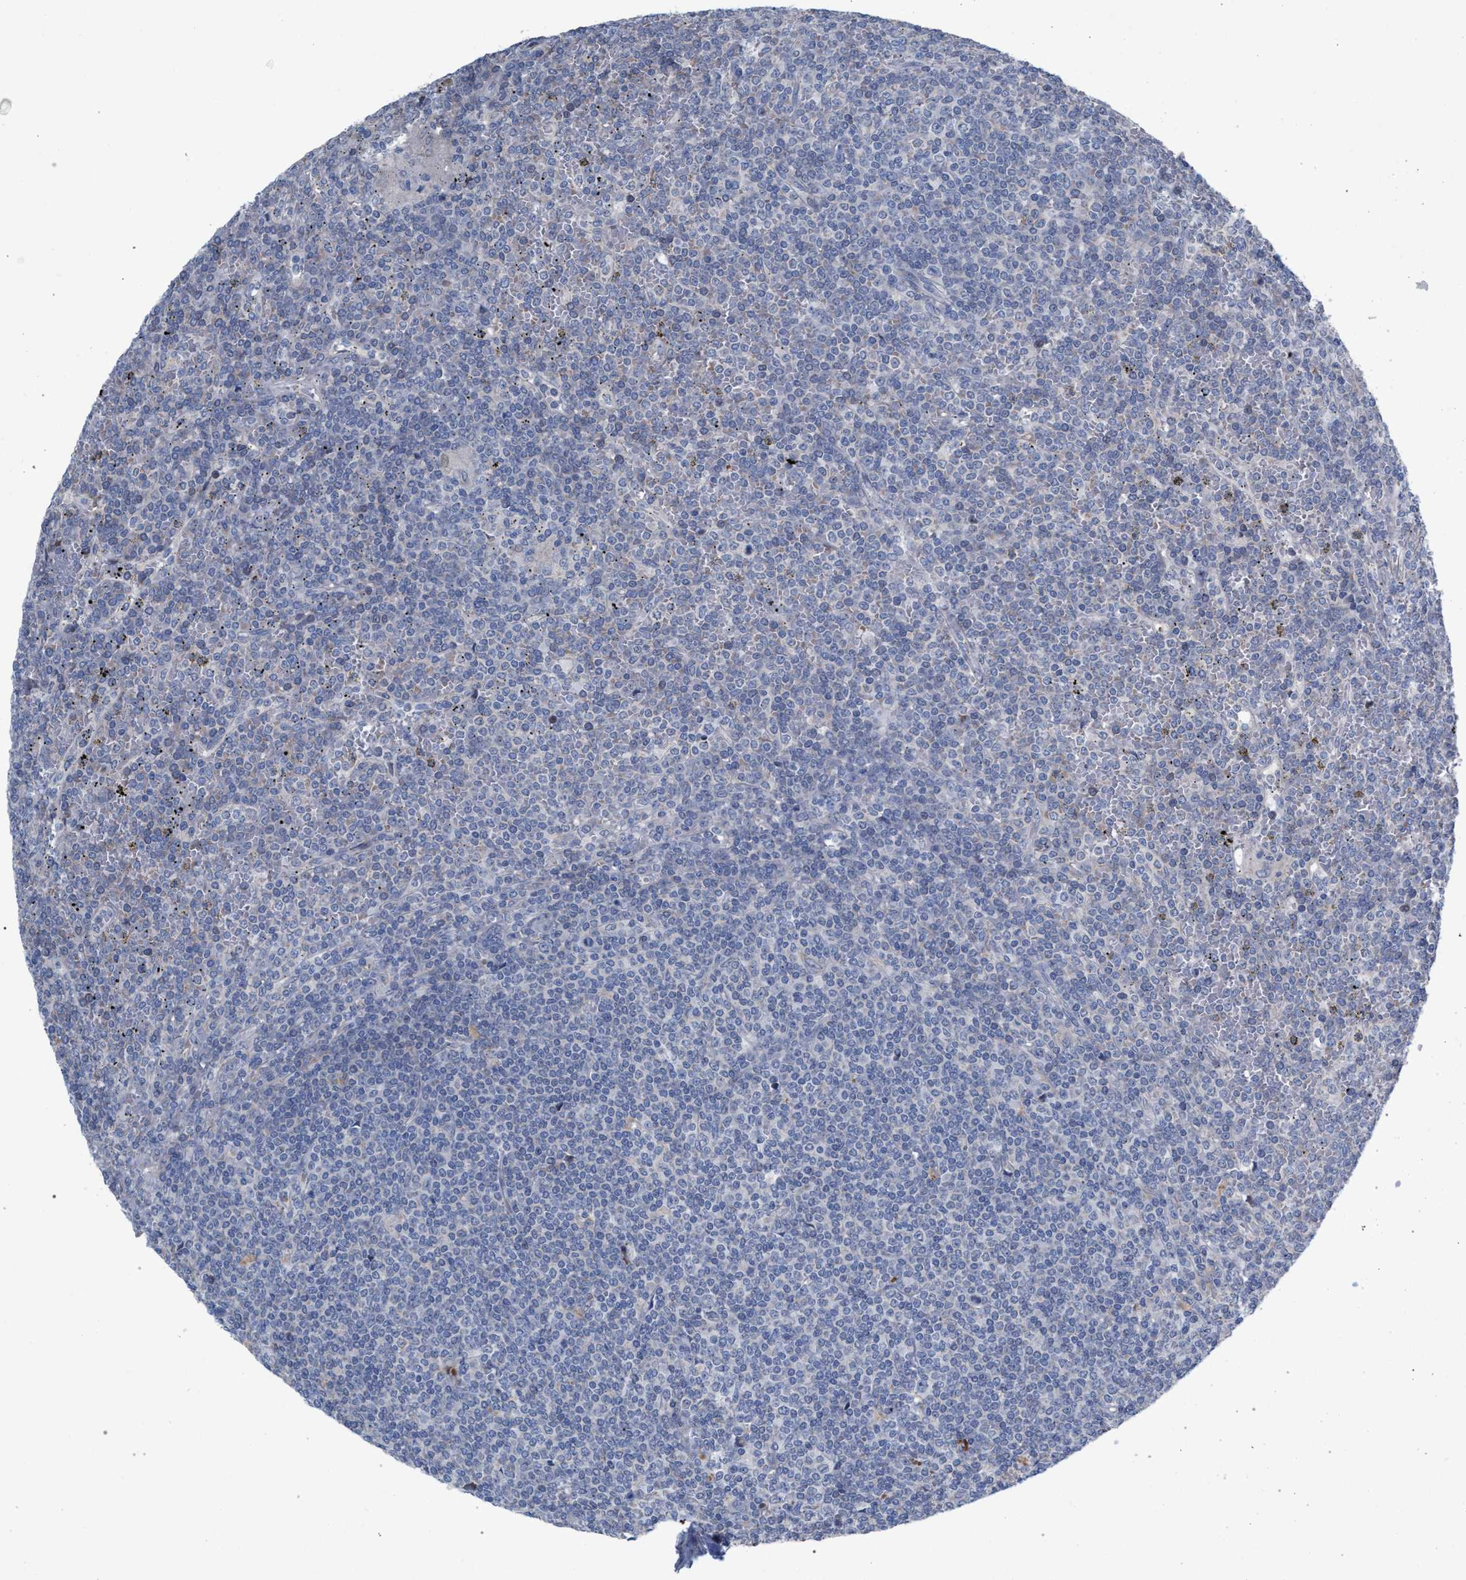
{"staining": {"intensity": "negative", "quantity": "none", "location": "none"}, "tissue": "lymphoma", "cell_type": "Tumor cells", "image_type": "cancer", "snomed": [{"axis": "morphology", "description": "Malignant lymphoma, non-Hodgkin's type, Low grade"}, {"axis": "topography", "description": "Spleen"}], "caption": "Immunohistochemical staining of malignant lymphoma, non-Hodgkin's type (low-grade) shows no significant expression in tumor cells. (DAB (3,3'-diaminobenzidine) immunohistochemistry (IHC) visualized using brightfield microscopy, high magnification).", "gene": "RNF135", "patient": {"sex": "female", "age": 19}}